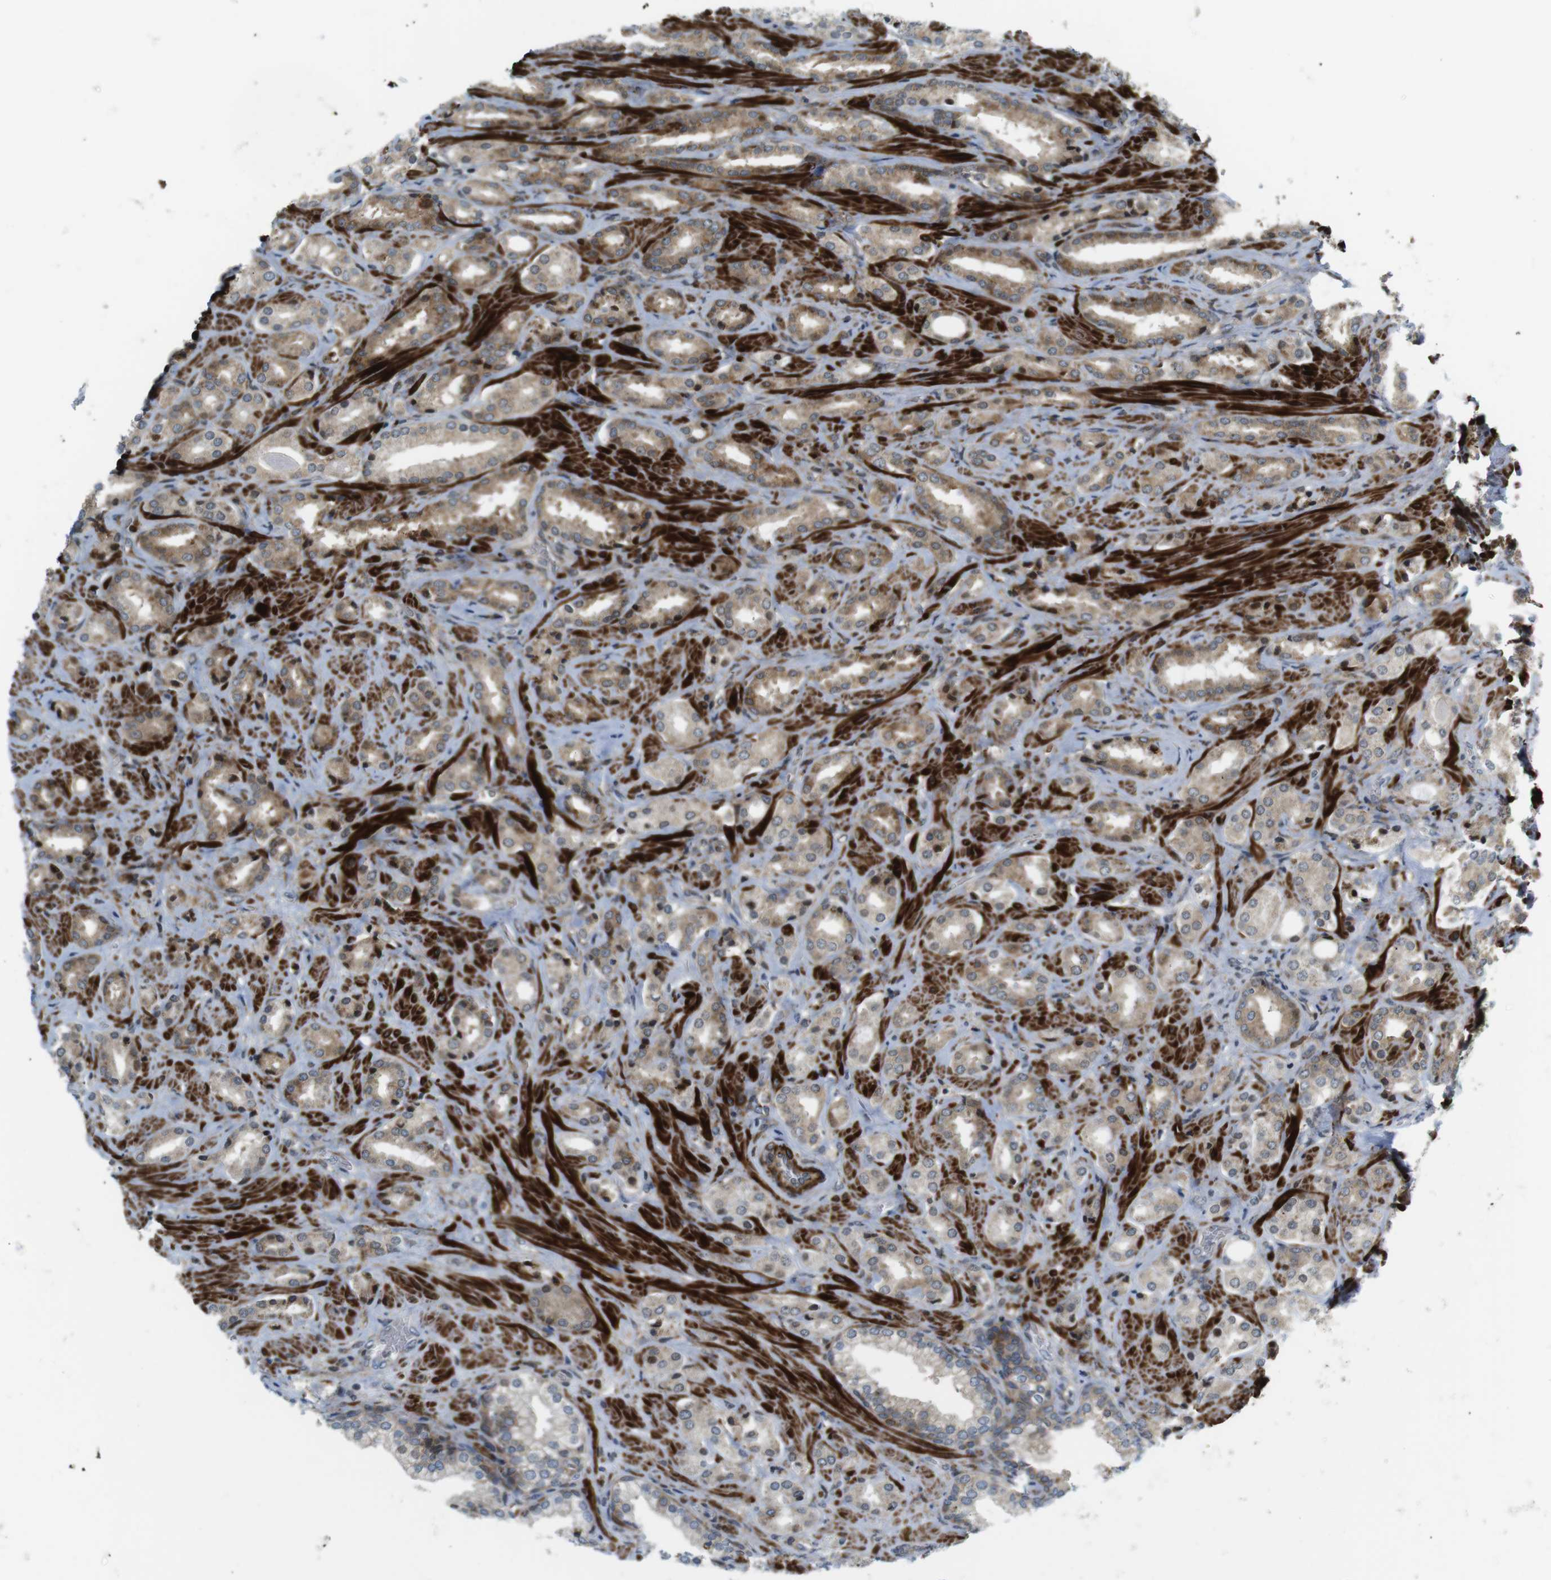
{"staining": {"intensity": "moderate", "quantity": ">75%", "location": "cytoplasmic/membranous"}, "tissue": "prostate cancer", "cell_type": "Tumor cells", "image_type": "cancer", "snomed": [{"axis": "morphology", "description": "Adenocarcinoma, High grade"}, {"axis": "topography", "description": "Prostate"}], "caption": "Protein staining demonstrates moderate cytoplasmic/membranous positivity in approximately >75% of tumor cells in prostate adenocarcinoma (high-grade).", "gene": "CUL7", "patient": {"sex": "male", "age": 64}}